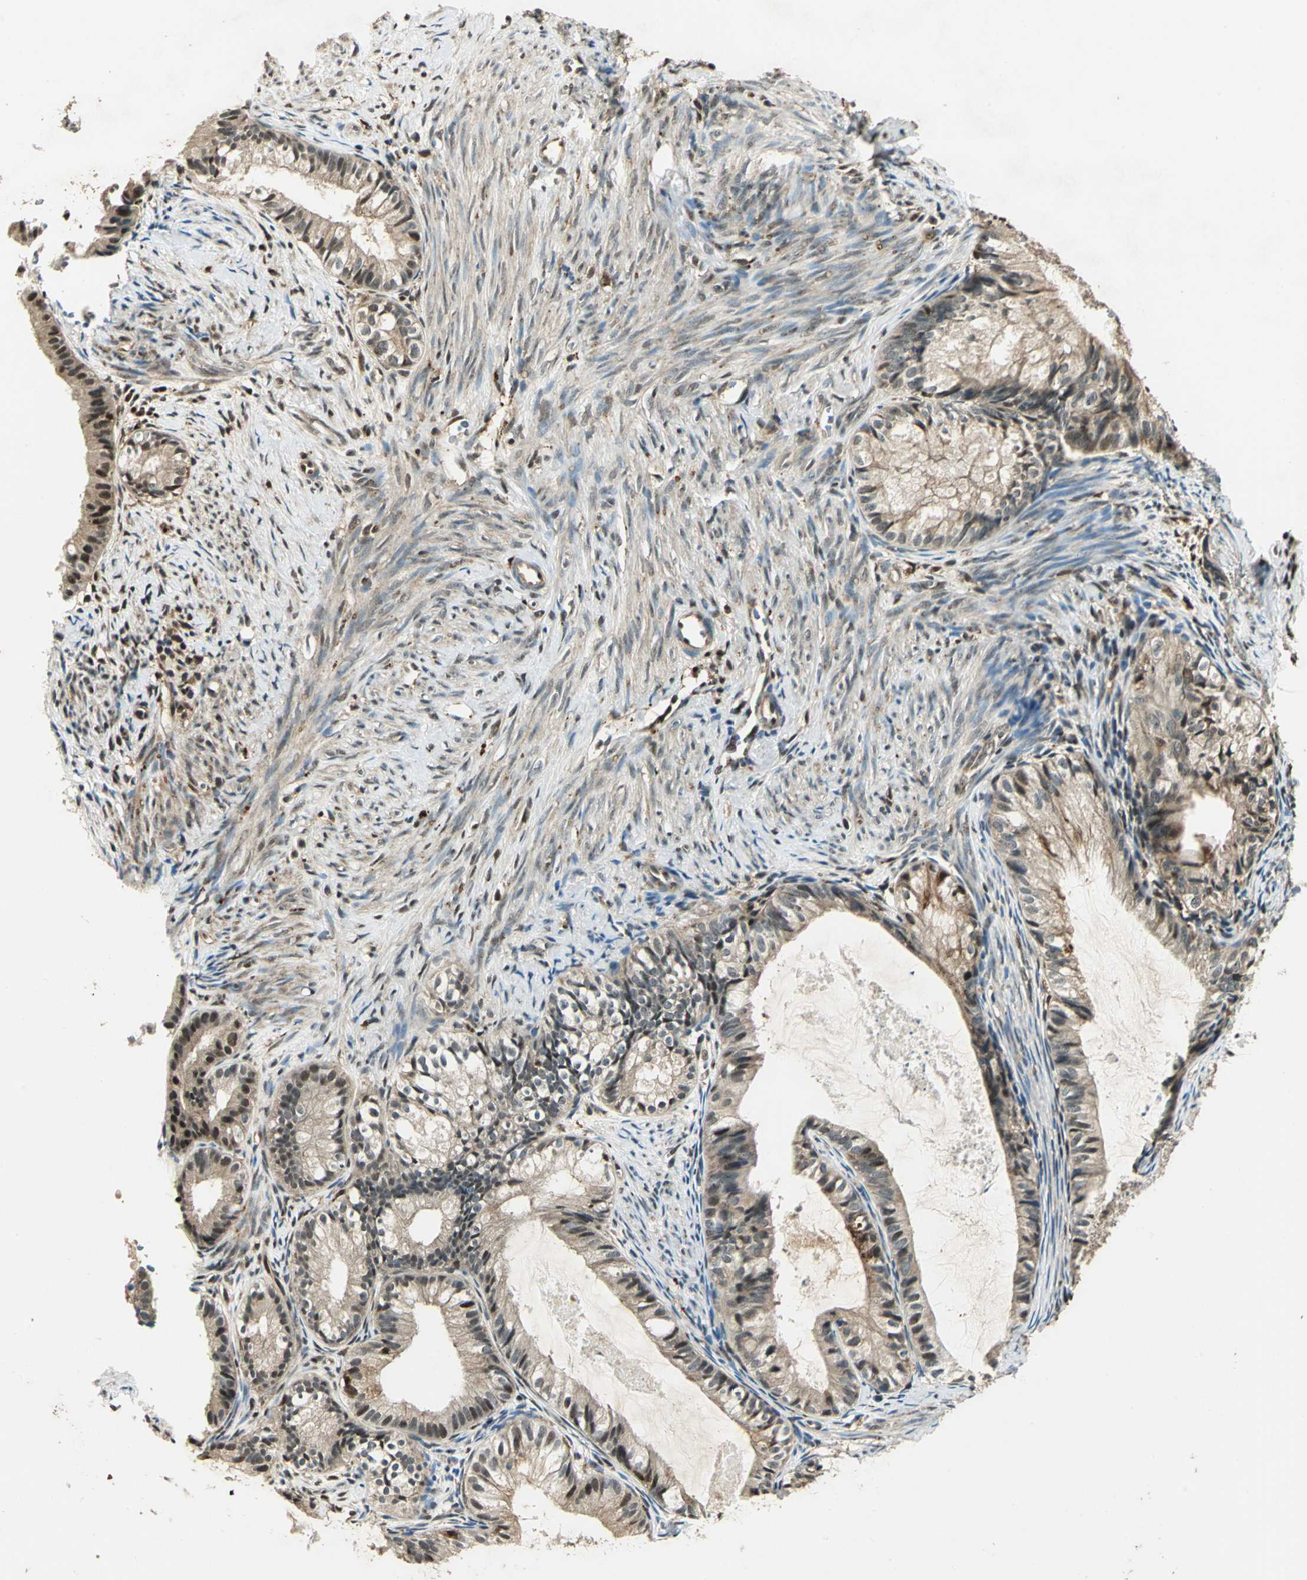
{"staining": {"intensity": "moderate", "quantity": ">75%", "location": "cytoplasmic/membranous,nuclear"}, "tissue": "cervical cancer", "cell_type": "Tumor cells", "image_type": "cancer", "snomed": [{"axis": "morphology", "description": "Normal tissue, NOS"}, {"axis": "morphology", "description": "Adenocarcinoma, NOS"}, {"axis": "topography", "description": "Cervix"}, {"axis": "topography", "description": "Endometrium"}], "caption": "Tumor cells reveal moderate cytoplasmic/membranous and nuclear staining in approximately >75% of cells in cervical cancer (adenocarcinoma). The protein of interest is stained brown, and the nuclei are stained in blue (DAB IHC with brightfield microscopy, high magnification).", "gene": "PPP1R13L", "patient": {"sex": "female", "age": 86}}